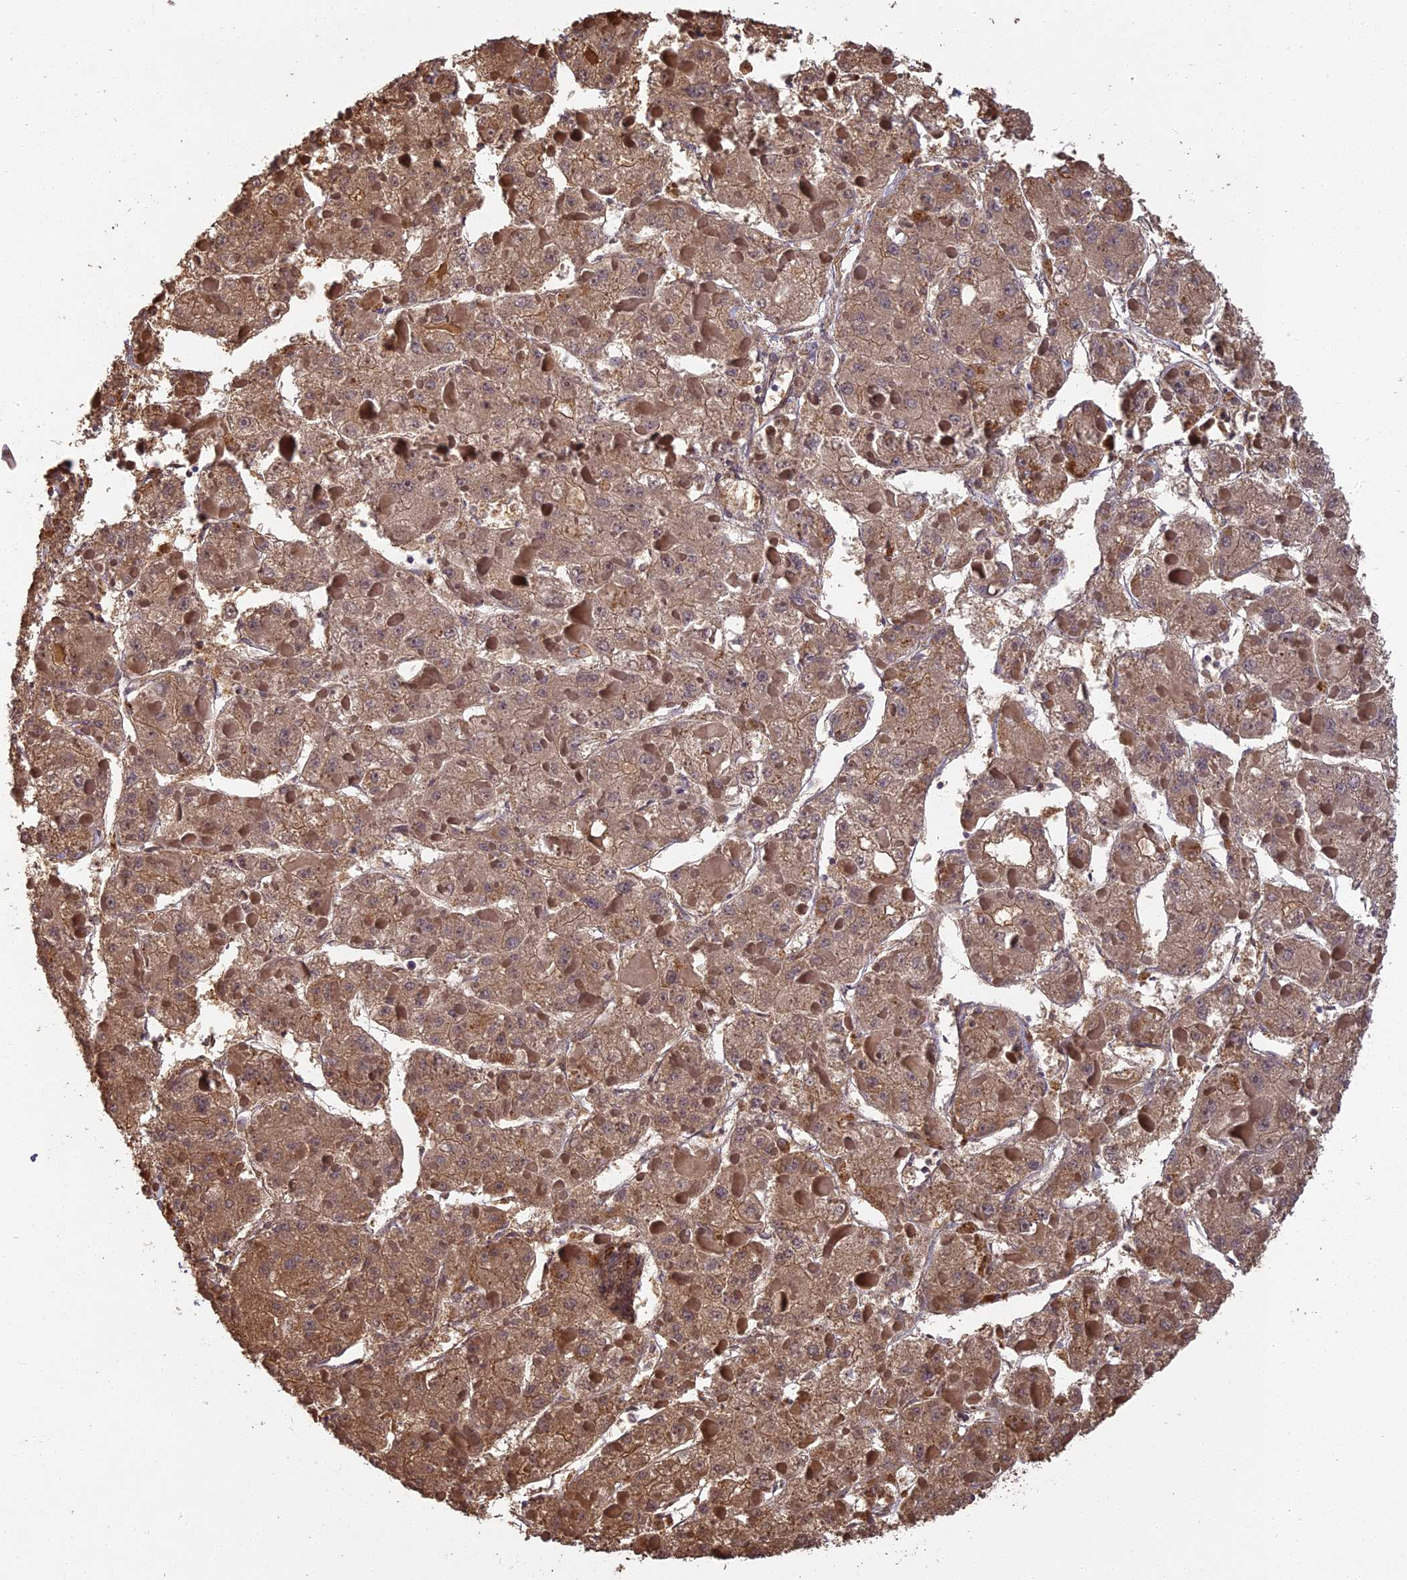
{"staining": {"intensity": "moderate", "quantity": ">75%", "location": "cytoplasmic/membranous"}, "tissue": "liver cancer", "cell_type": "Tumor cells", "image_type": "cancer", "snomed": [{"axis": "morphology", "description": "Carcinoma, Hepatocellular, NOS"}, {"axis": "topography", "description": "Liver"}], "caption": "Immunohistochemistry (IHC) image of human liver cancer stained for a protein (brown), which displays medium levels of moderate cytoplasmic/membranous positivity in approximately >75% of tumor cells.", "gene": "ERMAP", "patient": {"sex": "female", "age": 73}}